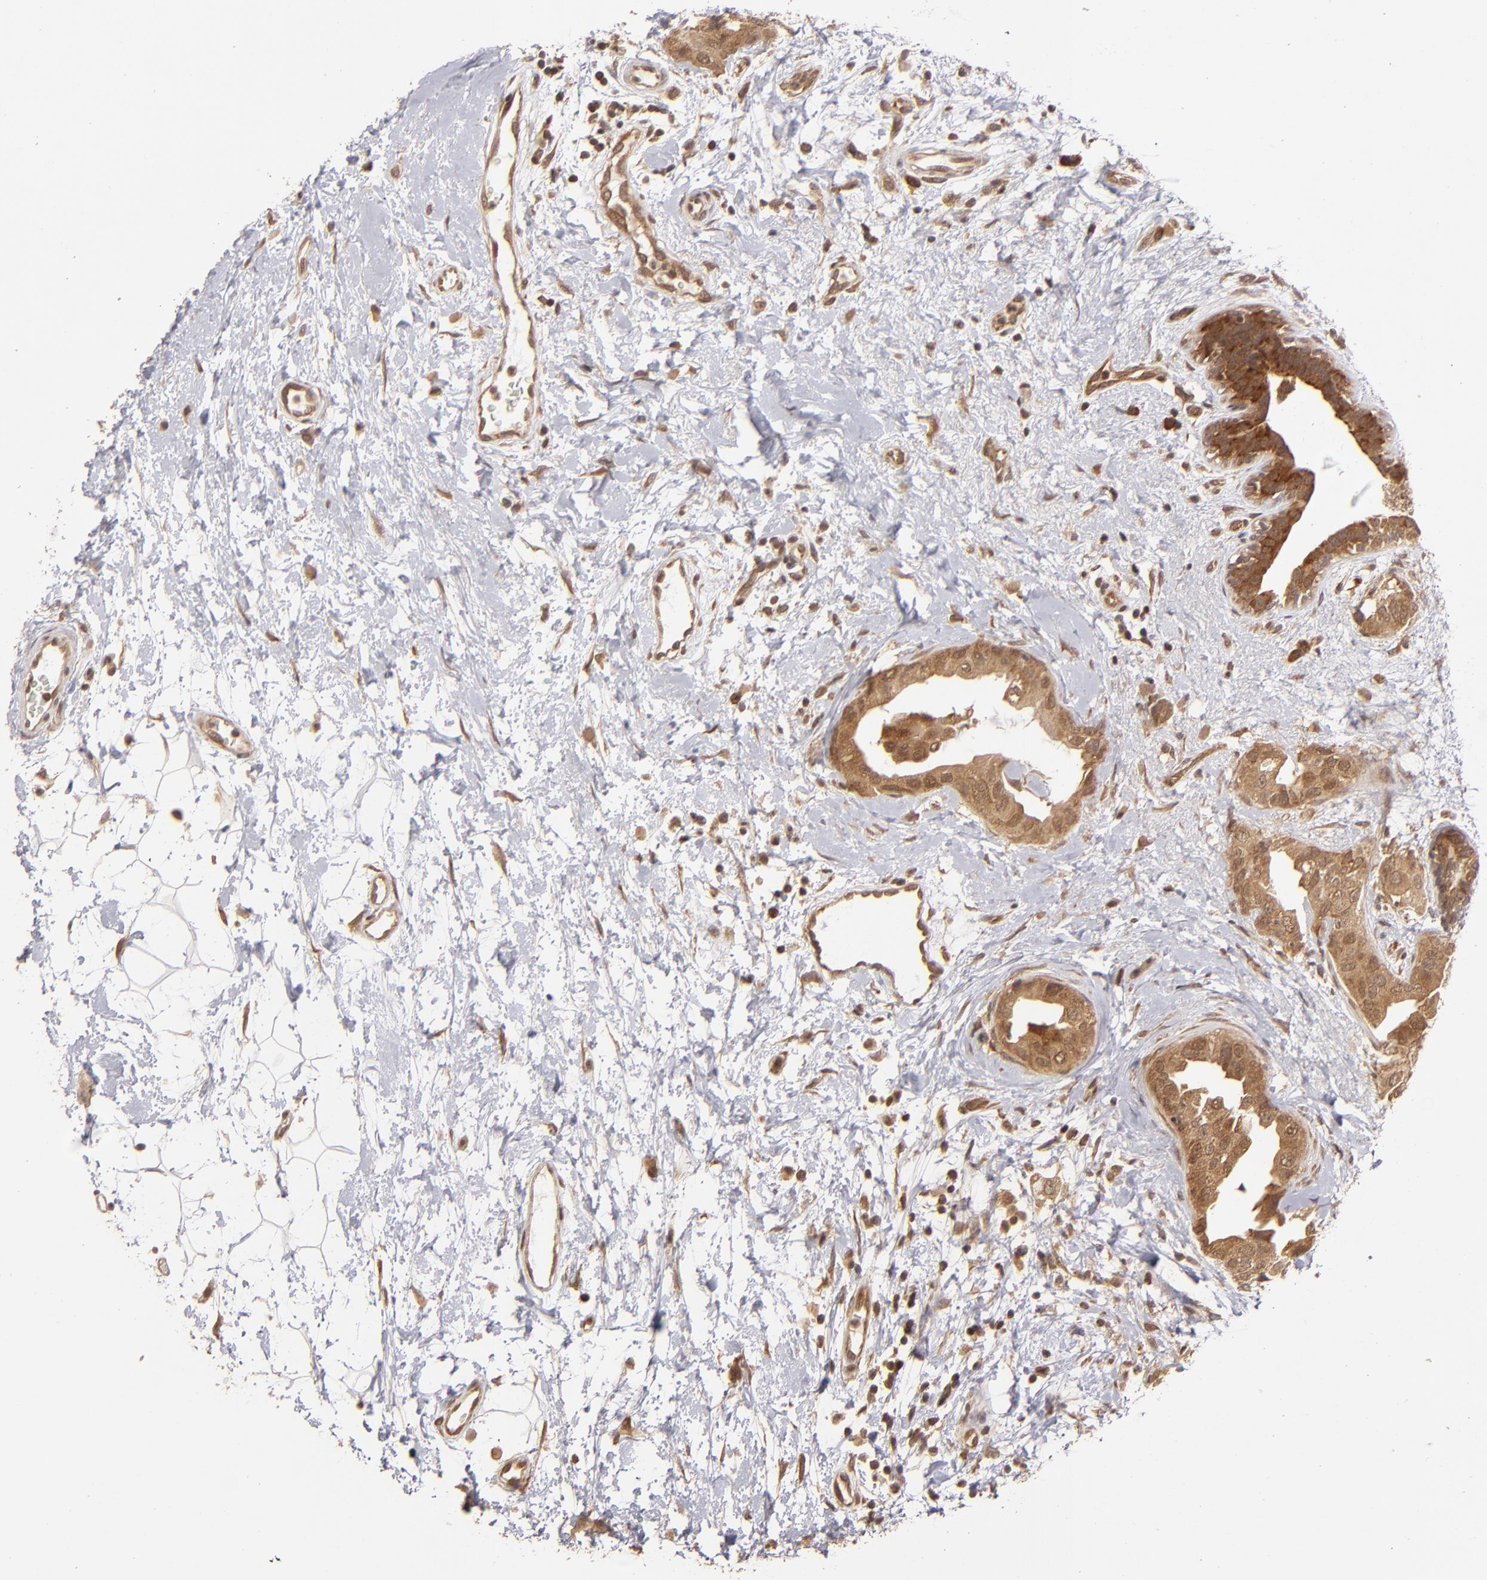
{"staining": {"intensity": "moderate", "quantity": "25%-75%", "location": "cytoplasmic/membranous"}, "tissue": "breast cancer", "cell_type": "Tumor cells", "image_type": "cancer", "snomed": [{"axis": "morphology", "description": "Duct carcinoma"}, {"axis": "topography", "description": "Breast"}], "caption": "Invasive ductal carcinoma (breast) stained for a protein shows moderate cytoplasmic/membranous positivity in tumor cells.", "gene": "MAPK3", "patient": {"sex": "female", "age": 40}}